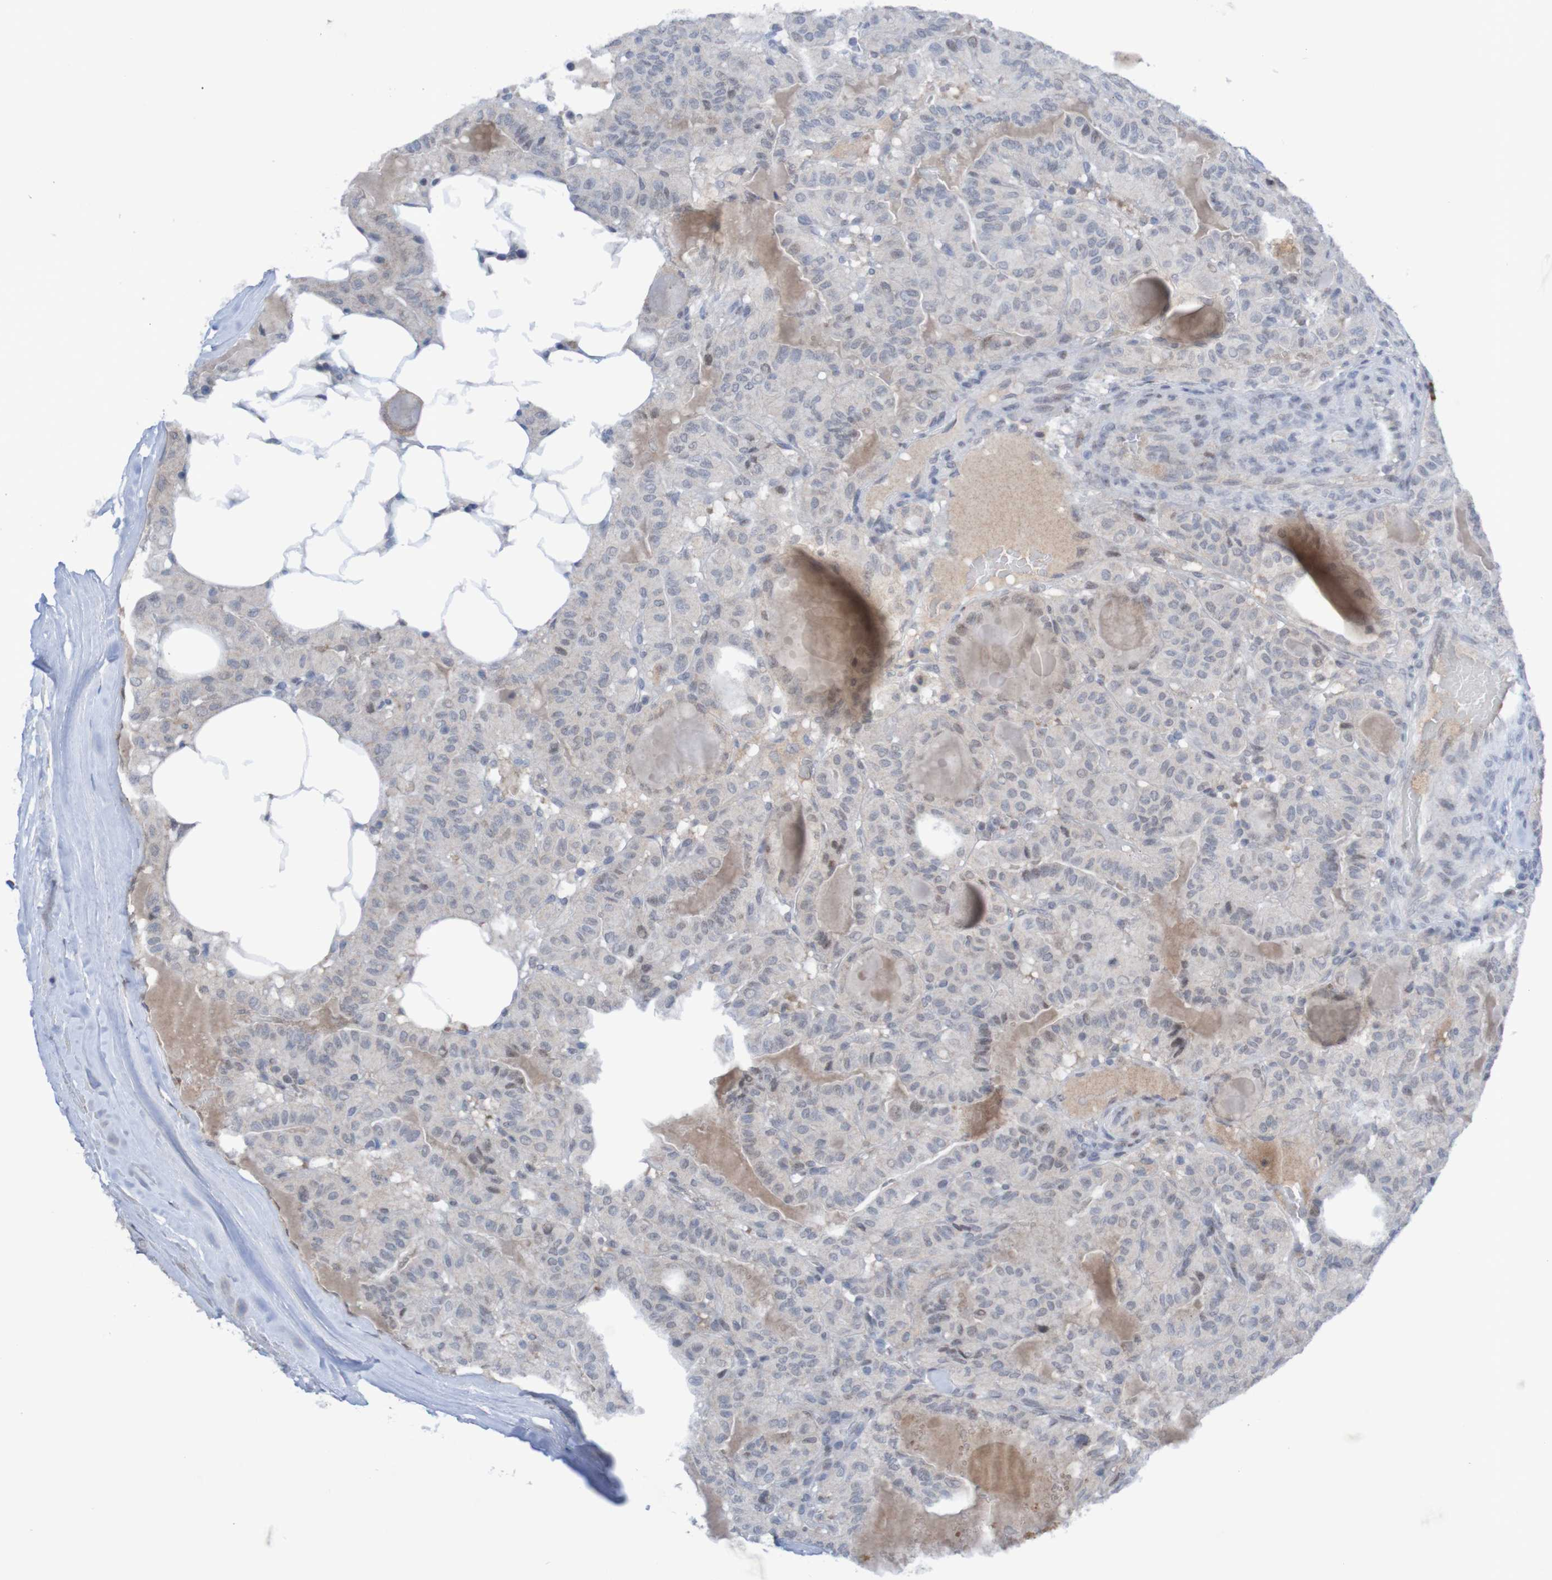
{"staining": {"intensity": "negative", "quantity": "none", "location": "none"}, "tissue": "thyroid cancer", "cell_type": "Tumor cells", "image_type": "cancer", "snomed": [{"axis": "morphology", "description": "Papillary adenocarcinoma, NOS"}, {"axis": "topography", "description": "Thyroid gland"}], "caption": "A high-resolution histopathology image shows IHC staining of thyroid cancer, which exhibits no significant expression in tumor cells.", "gene": "ITLN1", "patient": {"sex": "male", "age": 77}}